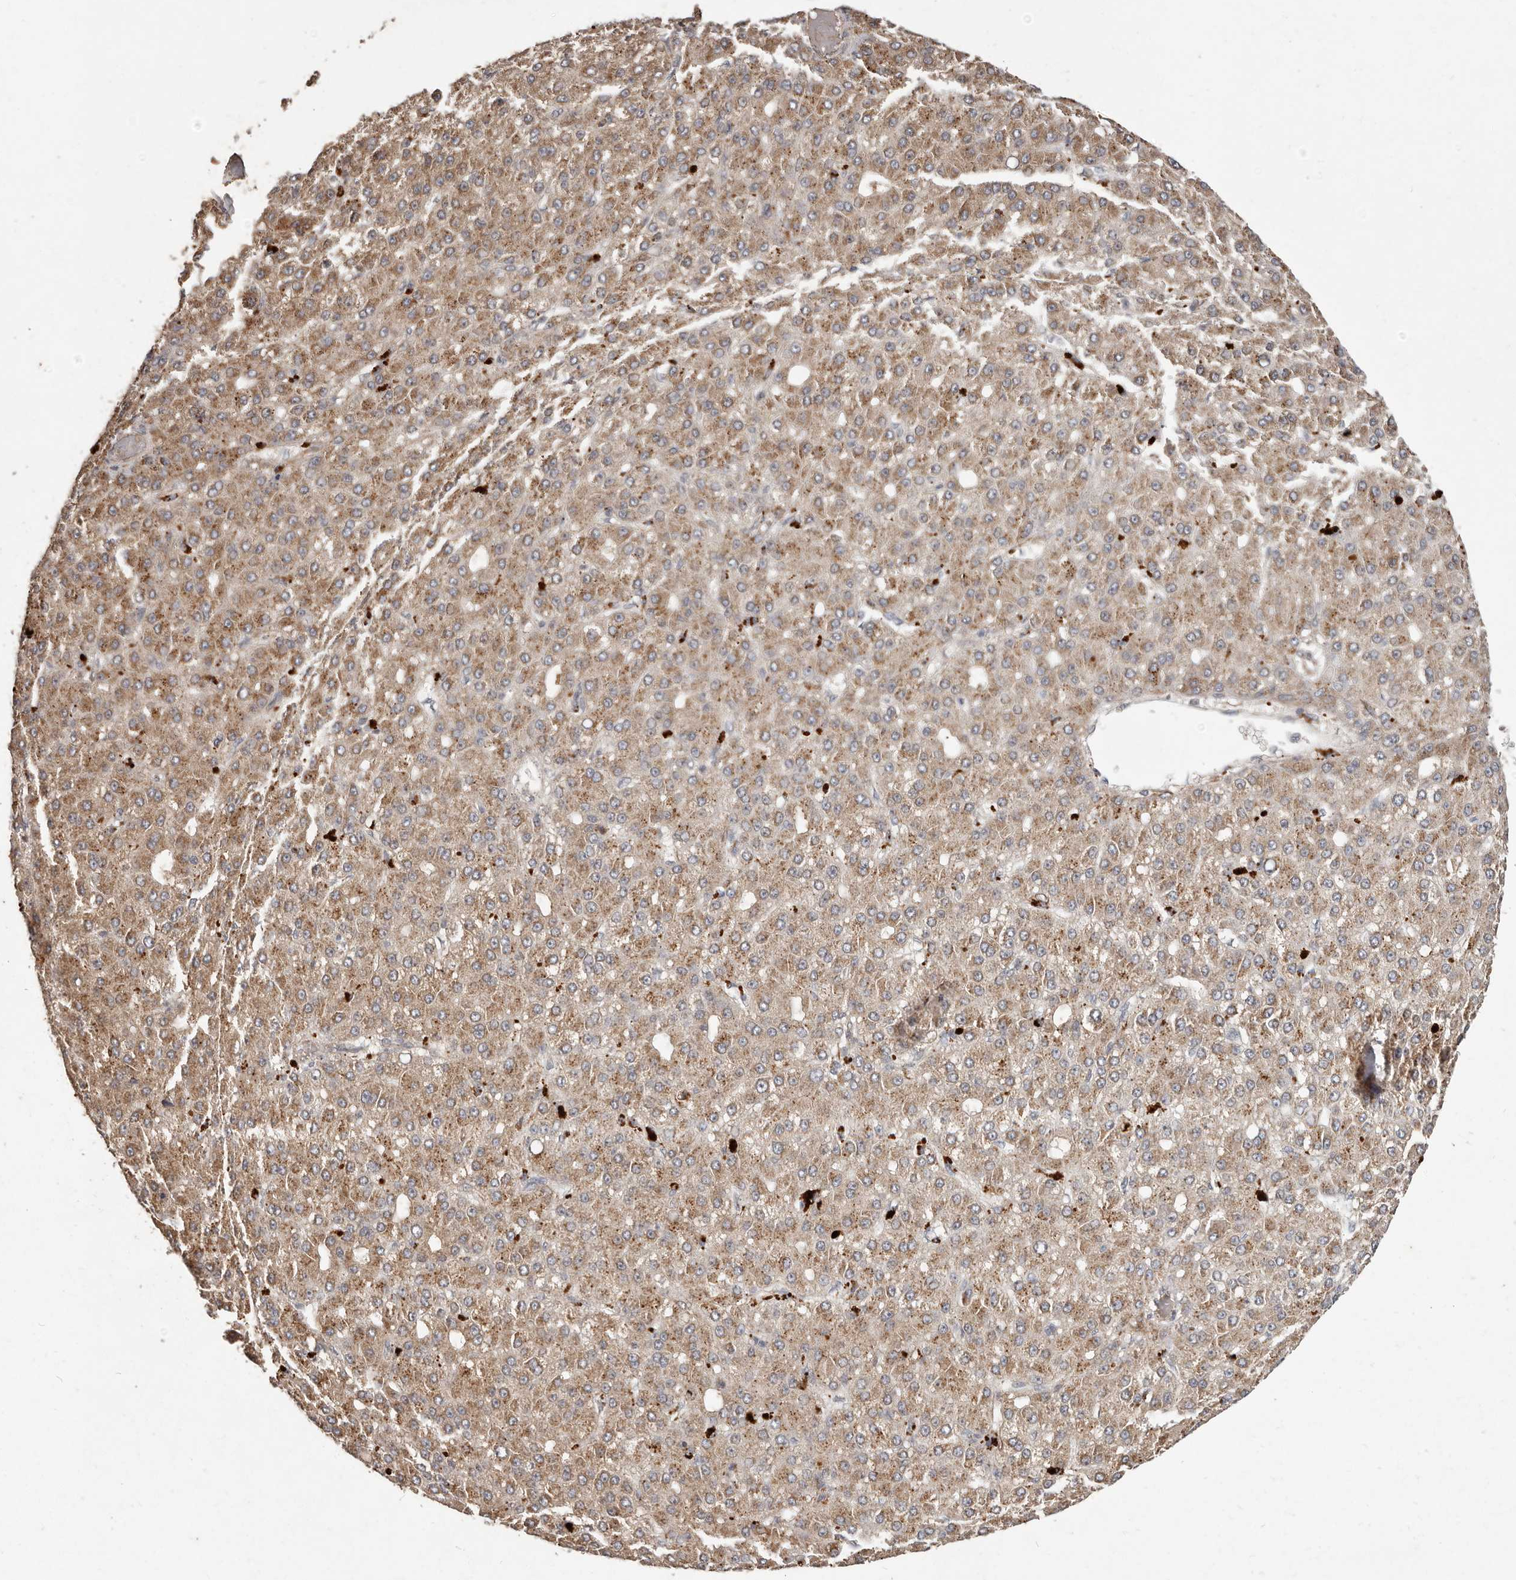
{"staining": {"intensity": "moderate", "quantity": ">75%", "location": "cytoplasmic/membranous"}, "tissue": "liver cancer", "cell_type": "Tumor cells", "image_type": "cancer", "snomed": [{"axis": "morphology", "description": "Carcinoma, Hepatocellular, NOS"}, {"axis": "topography", "description": "Liver"}], "caption": "There is medium levels of moderate cytoplasmic/membranous staining in tumor cells of liver cancer (hepatocellular carcinoma), as demonstrated by immunohistochemical staining (brown color).", "gene": "PLOD2", "patient": {"sex": "male", "age": 67}}